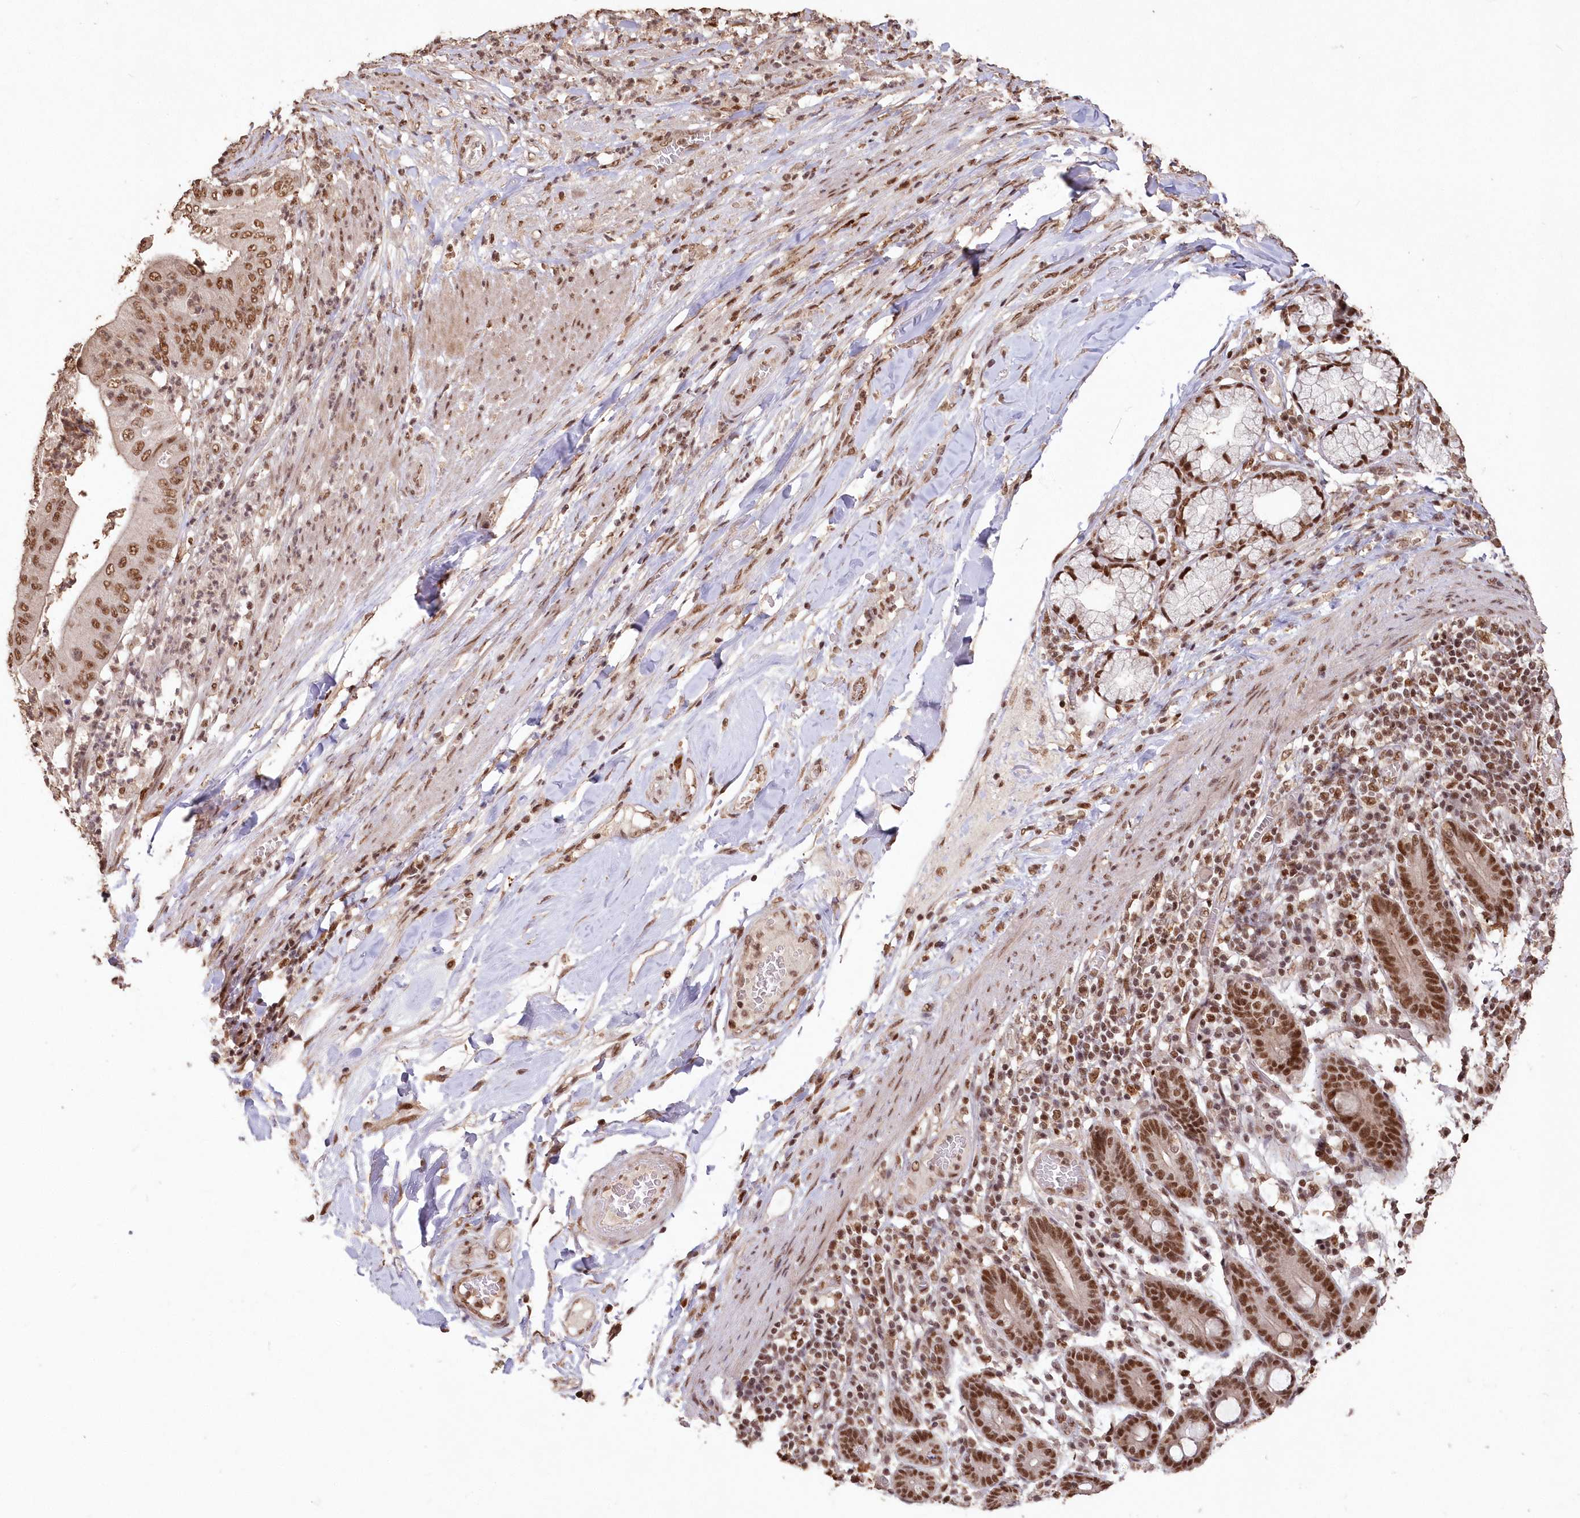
{"staining": {"intensity": "moderate", "quantity": ">75%", "location": "nuclear"}, "tissue": "pancreatic cancer", "cell_type": "Tumor cells", "image_type": "cancer", "snomed": [{"axis": "morphology", "description": "Adenocarcinoma, NOS"}, {"axis": "topography", "description": "Pancreas"}], "caption": "Immunohistochemistry image of neoplastic tissue: human pancreatic cancer (adenocarcinoma) stained using immunohistochemistry (IHC) shows medium levels of moderate protein expression localized specifically in the nuclear of tumor cells, appearing as a nuclear brown color.", "gene": "PDS5A", "patient": {"sex": "female", "age": 77}}